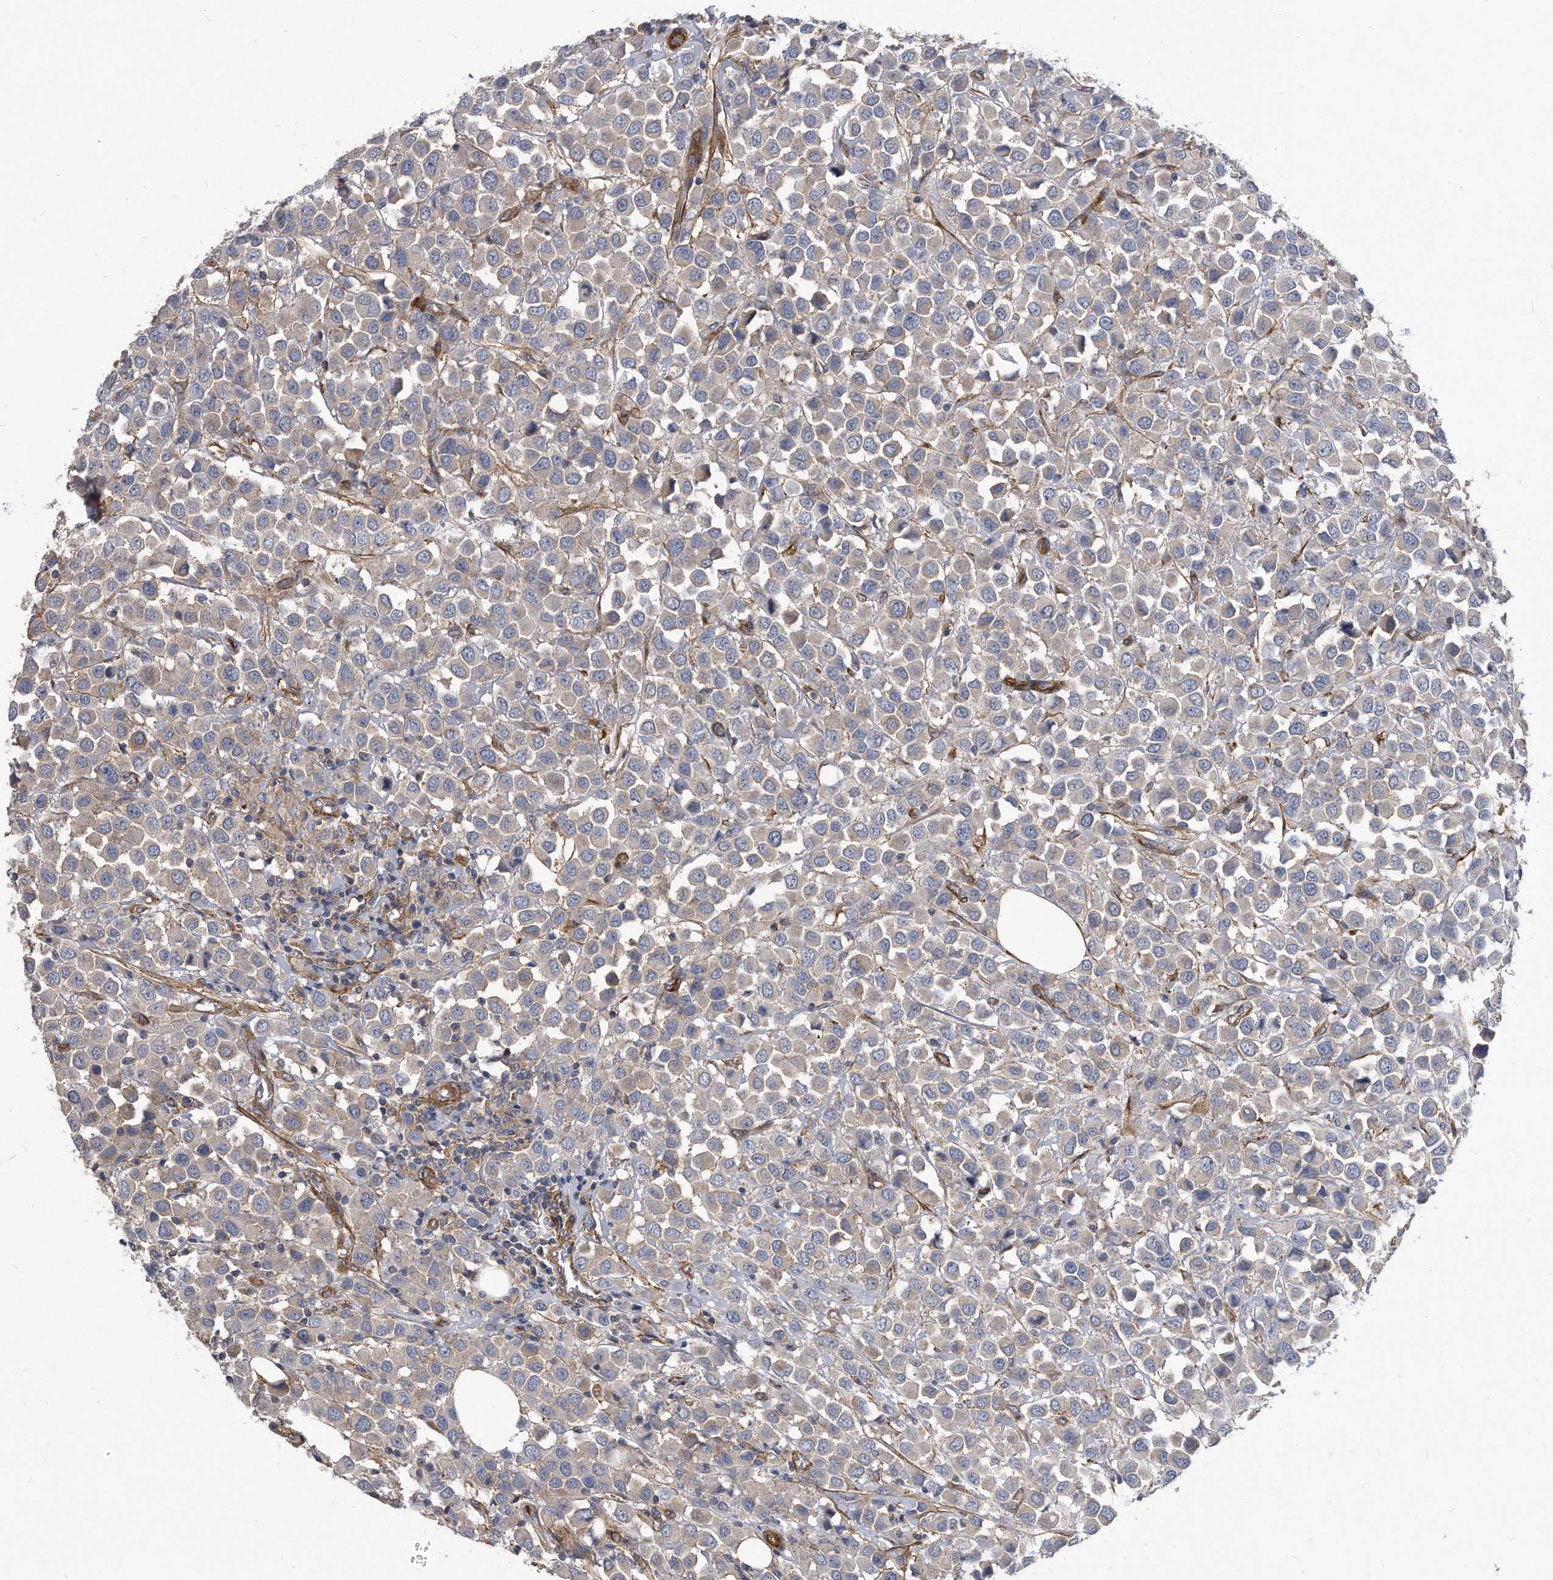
{"staining": {"intensity": "negative", "quantity": "none", "location": "none"}, "tissue": "breast cancer", "cell_type": "Tumor cells", "image_type": "cancer", "snomed": [{"axis": "morphology", "description": "Duct carcinoma"}, {"axis": "topography", "description": "Breast"}], "caption": "Micrograph shows no significant protein positivity in tumor cells of breast cancer (infiltrating ductal carcinoma).", "gene": "EIF2B4", "patient": {"sex": "female", "age": 61}}